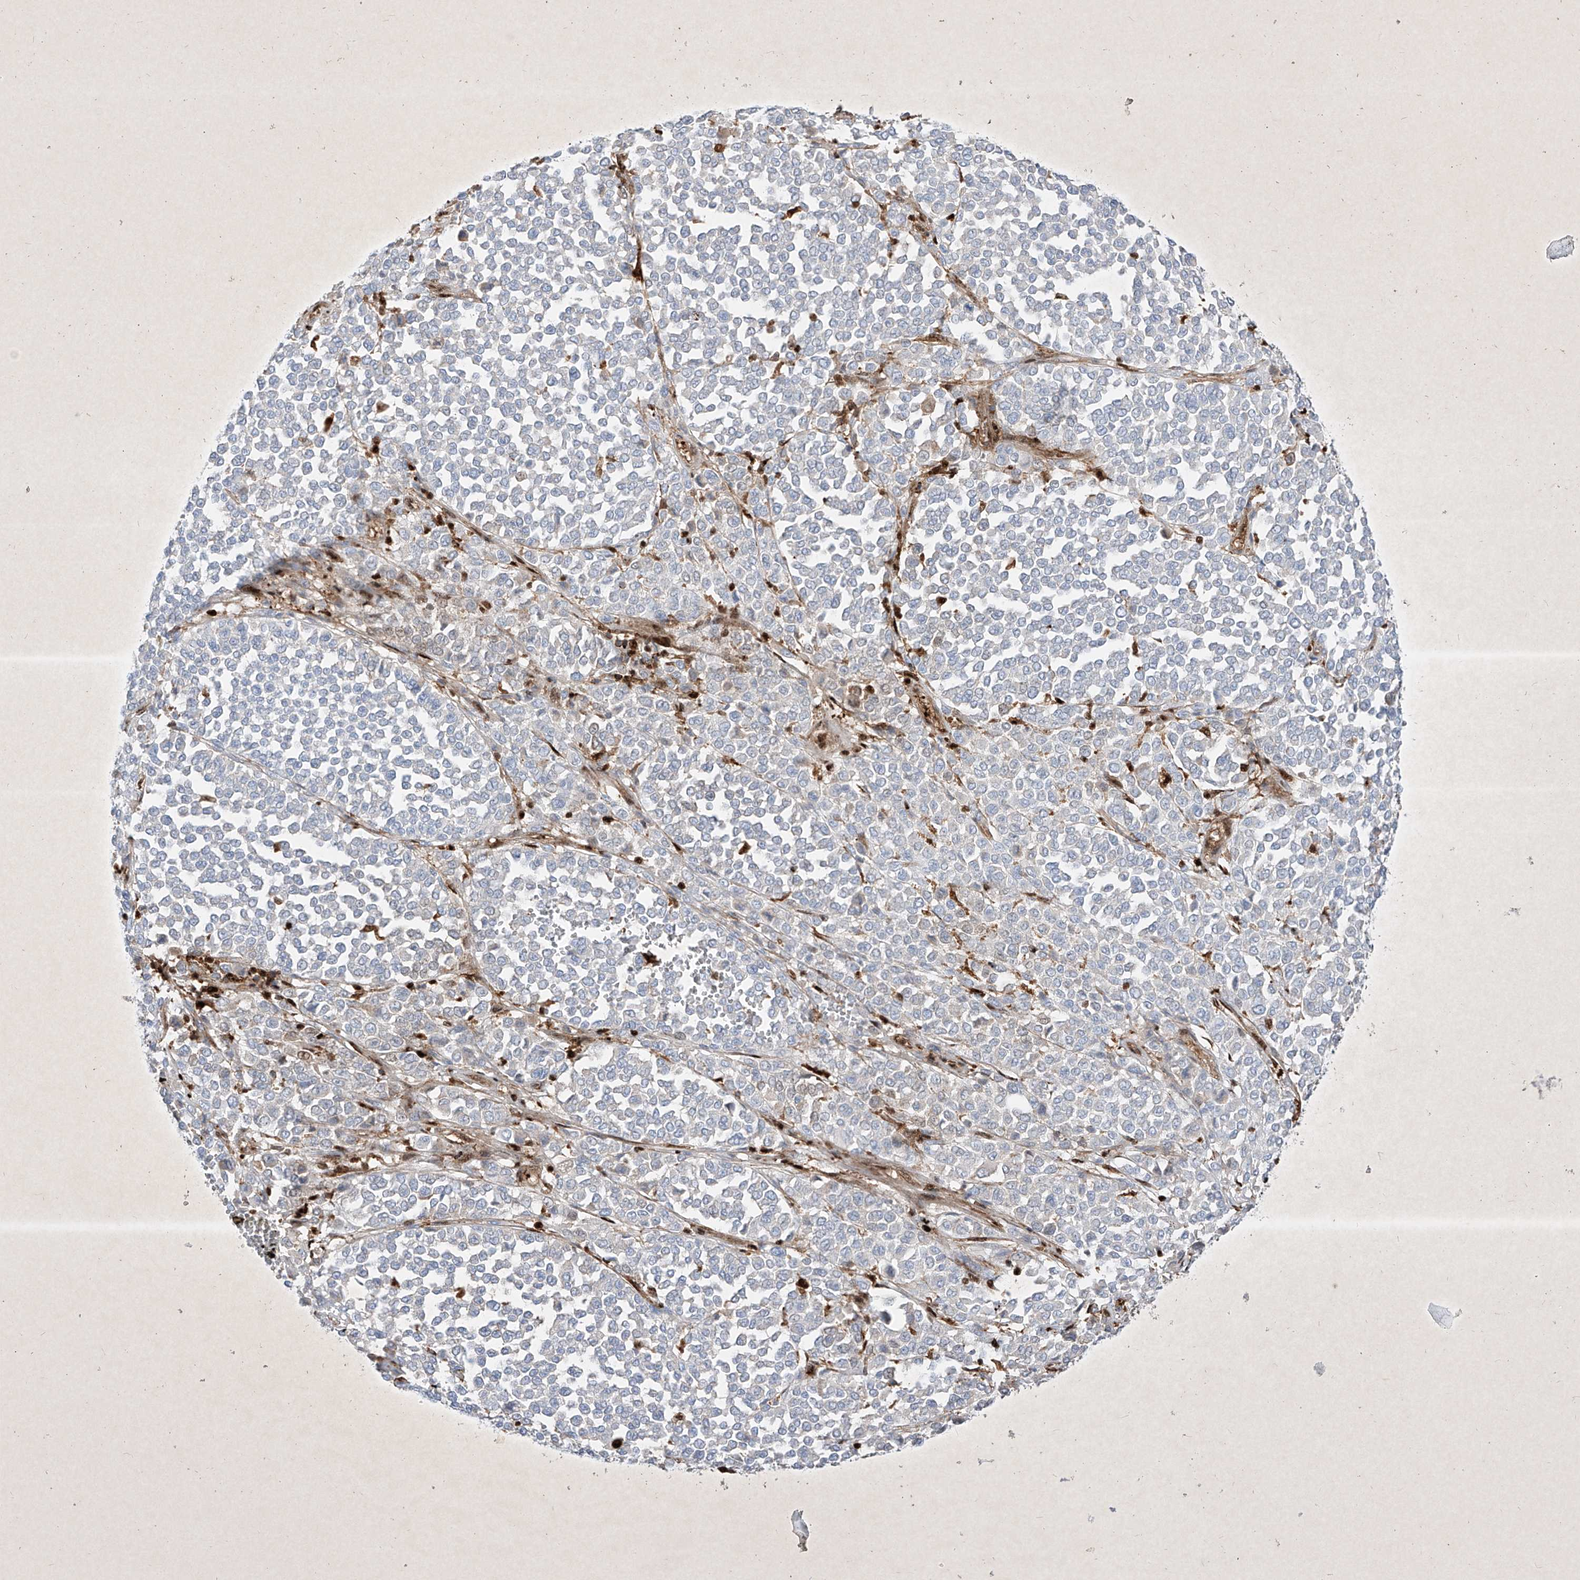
{"staining": {"intensity": "negative", "quantity": "none", "location": "none"}, "tissue": "melanoma", "cell_type": "Tumor cells", "image_type": "cancer", "snomed": [{"axis": "morphology", "description": "Malignant melanoma, Metastatic site"}, {"axis": "topography", "description": "Pancreas"}], "caption": "This is an IHC histopathology image of malignant melanoma (metastatic site). There is no positivity in tumor cells.", "gene": "PSMB10", "patient": {"sex": "female", "age": 30}}